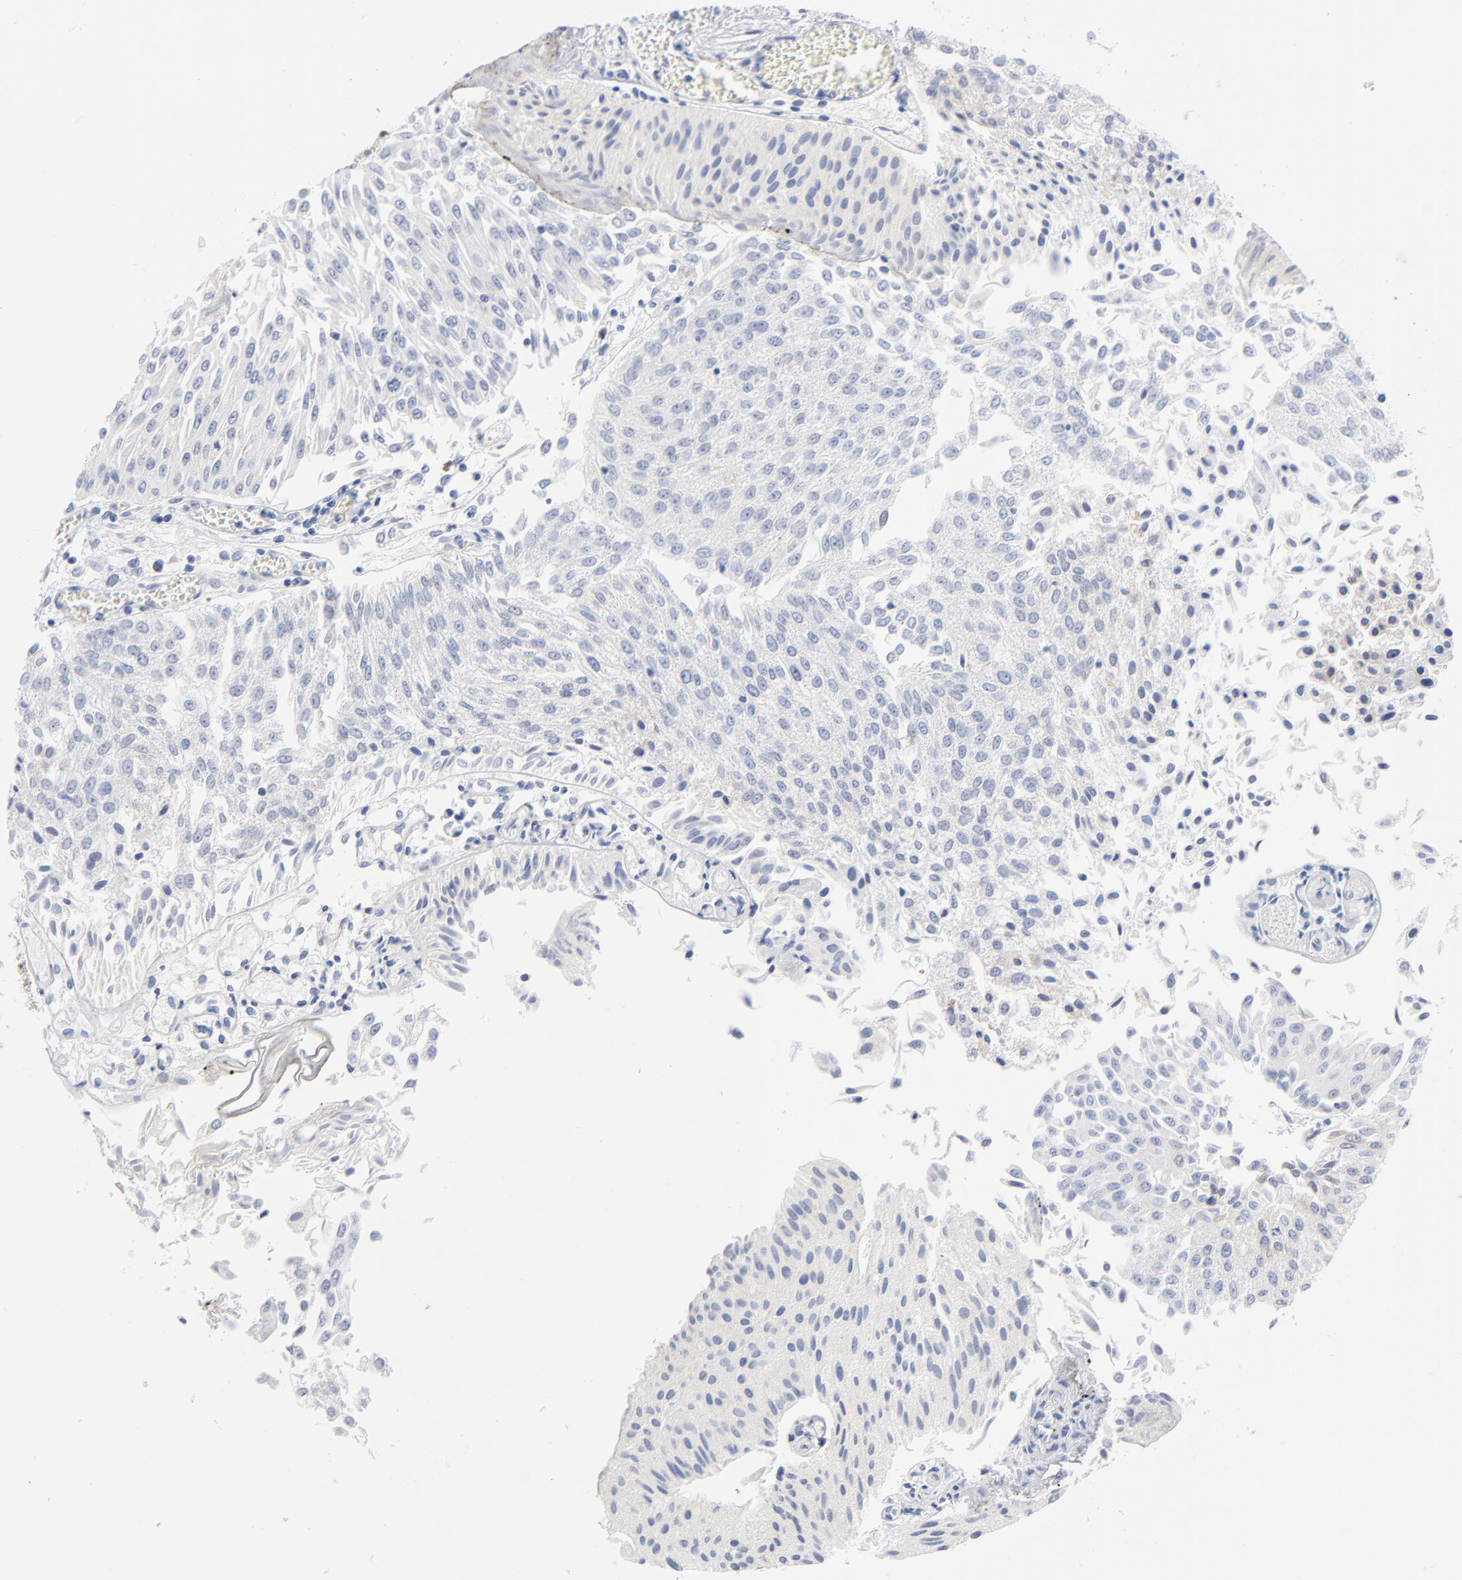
{"staining": {"intensity": "negative", "quantity": "none", "location": "none"}, "tissue": "urothelial cancer", "cell_type": "Tumor cells", "image_type": "cancer", "snomed": [{"axis": "morphology", "description": "Urothelial carcinoma, Low grade"}, {"axis": "topography", "description": "Urinary bladder"}], "caption": "Immunohistochemistry micrograph of human low-grade urothelial carcinoma stained for a protein (brown), which exhibits no staining in tumor cells.", "gene": "CHCHD10", "patient": {"sex": "male", "age": 86}}